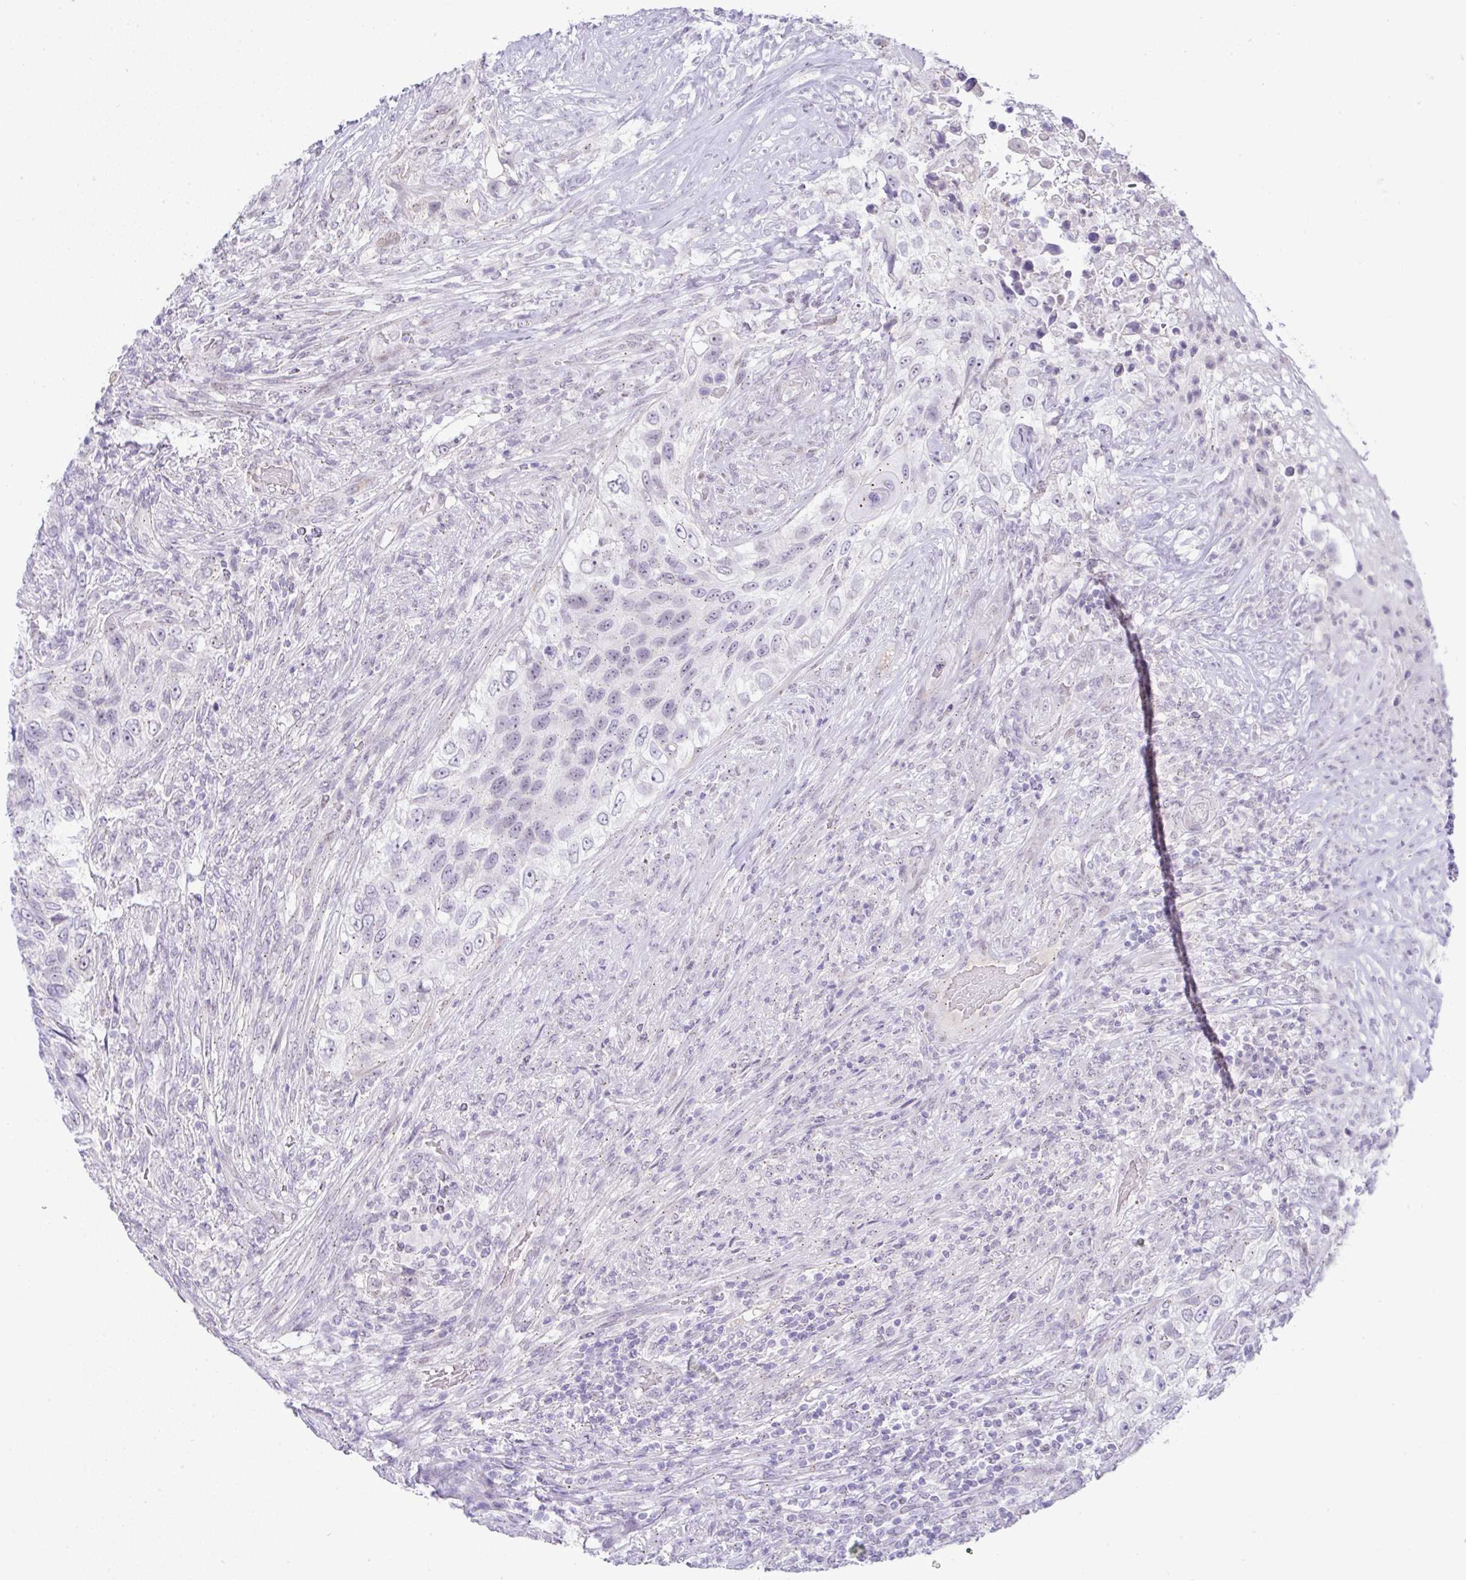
{"staining": {"intensity": "weak", "quantity": "<25%", "location": "cytoplasmic/membranous"}, "tissue": "urothelial cancer", "cell_type": "Tumor cells", "image_type": "cancer", "snomed": [{"axis": "morphology", "description": "Urothelial carcinoma, High grade"}, {"axis": "topography", "description": "Urinary bladder"}], "caption": "The immunohistochemistry micrograph has no significant positivity in tumor cells of urothelial cancer tissue.", "gene": "FAM177A1", "patient": {"sex": "female", "age": 60}}